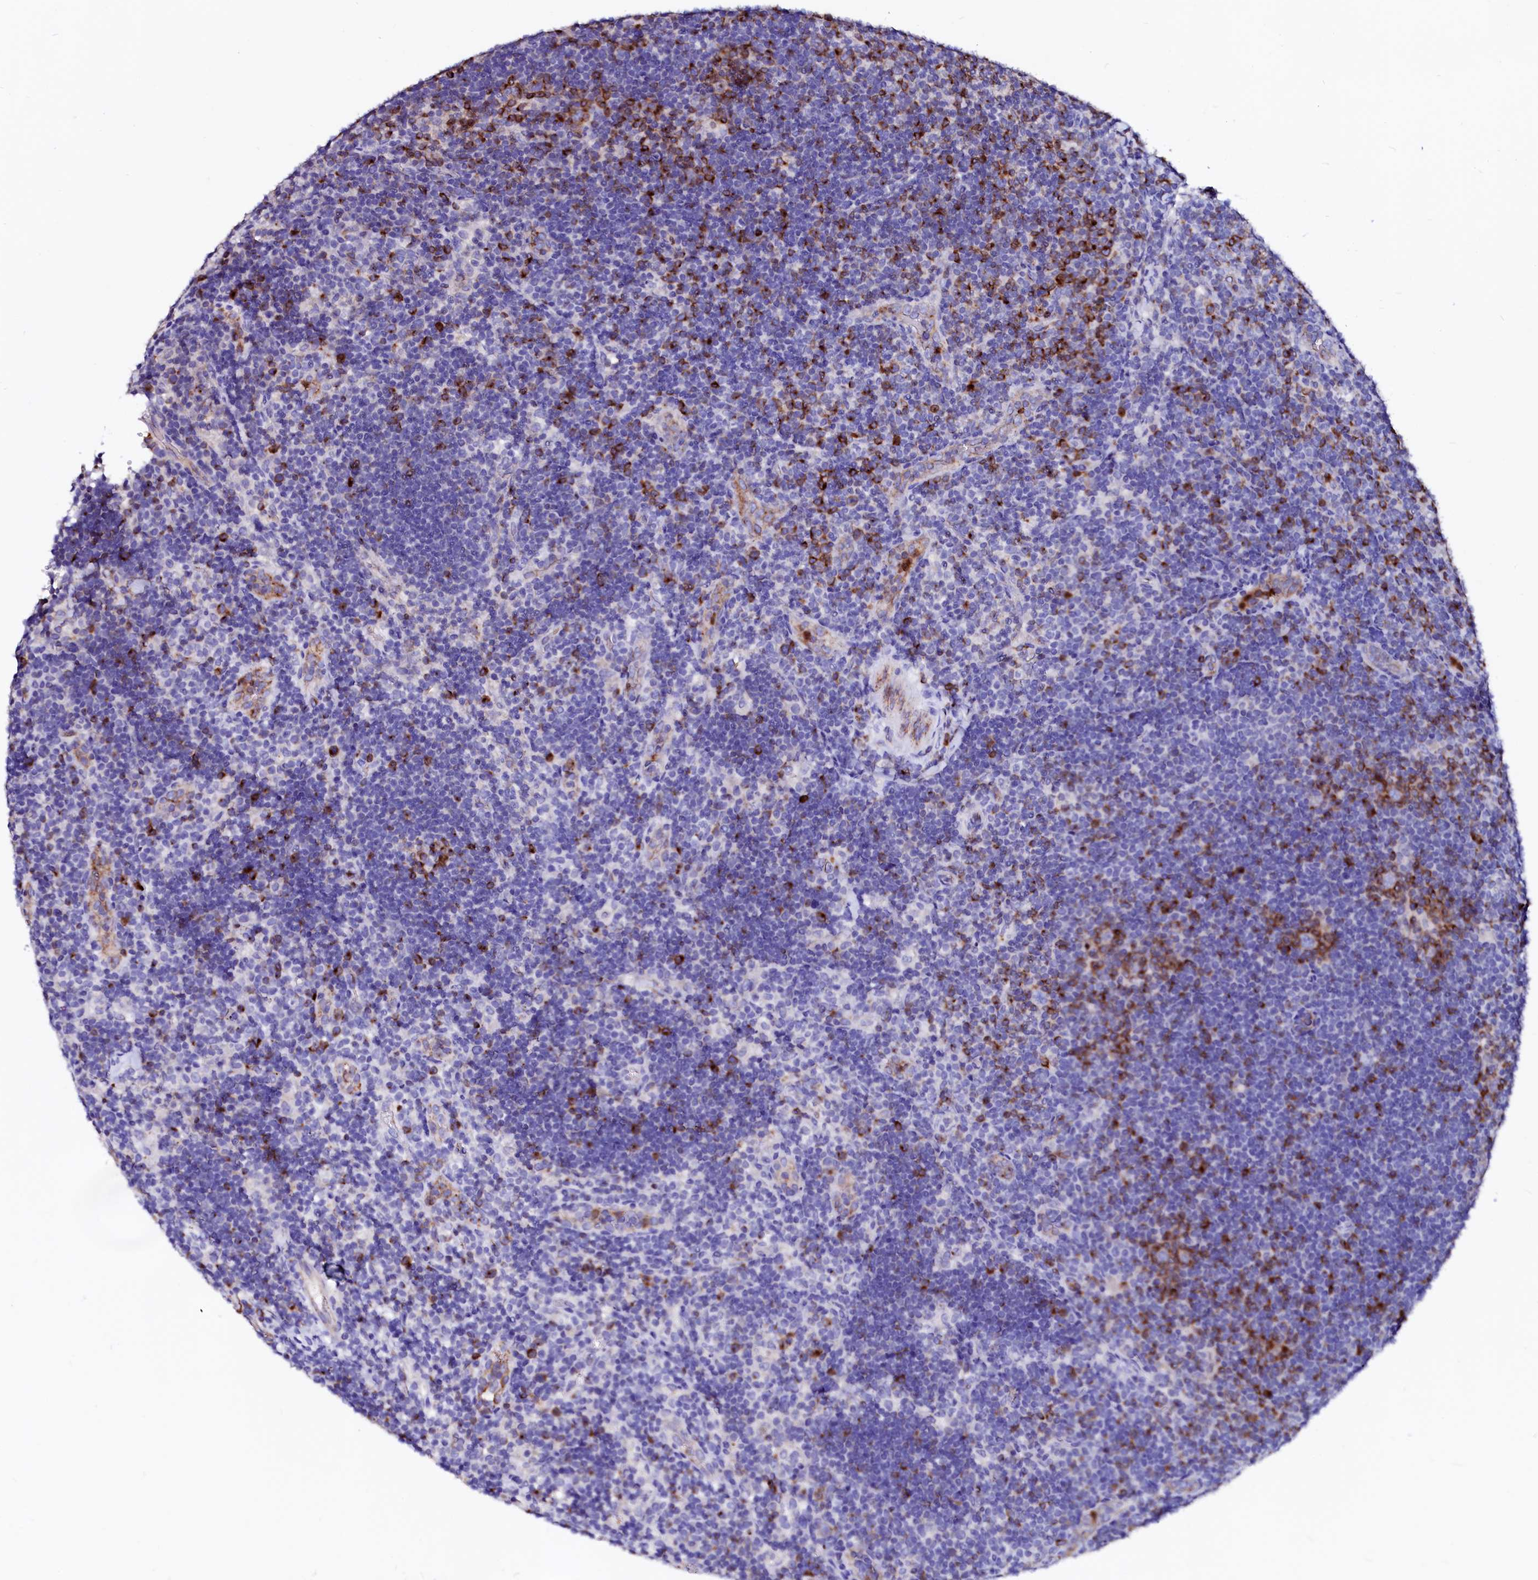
{"staining": {"intensity": "negative", "quantity": "none", "location": "none"}, "tissue": "lymphoma", "cell_type": "Tumor cells", "image_type": "cancer", "snomed": [{"axis": "morphology", "description": "Hodgkin's disease, NOS"}, {"axis": "topography", "description": "Lymph node"}], "caption": "There is no significant positivity in tumor cells of Hodgkin's disease. (Stains: DAB (3,3'-diaminobenzidine) immunohistochemistry (IHC) with hematoxylin counter stain, Microscopy: brightfield microscopy at high magnification).", "gene": "RAB27A", "patient": {"sex": "female", "age": 57}}